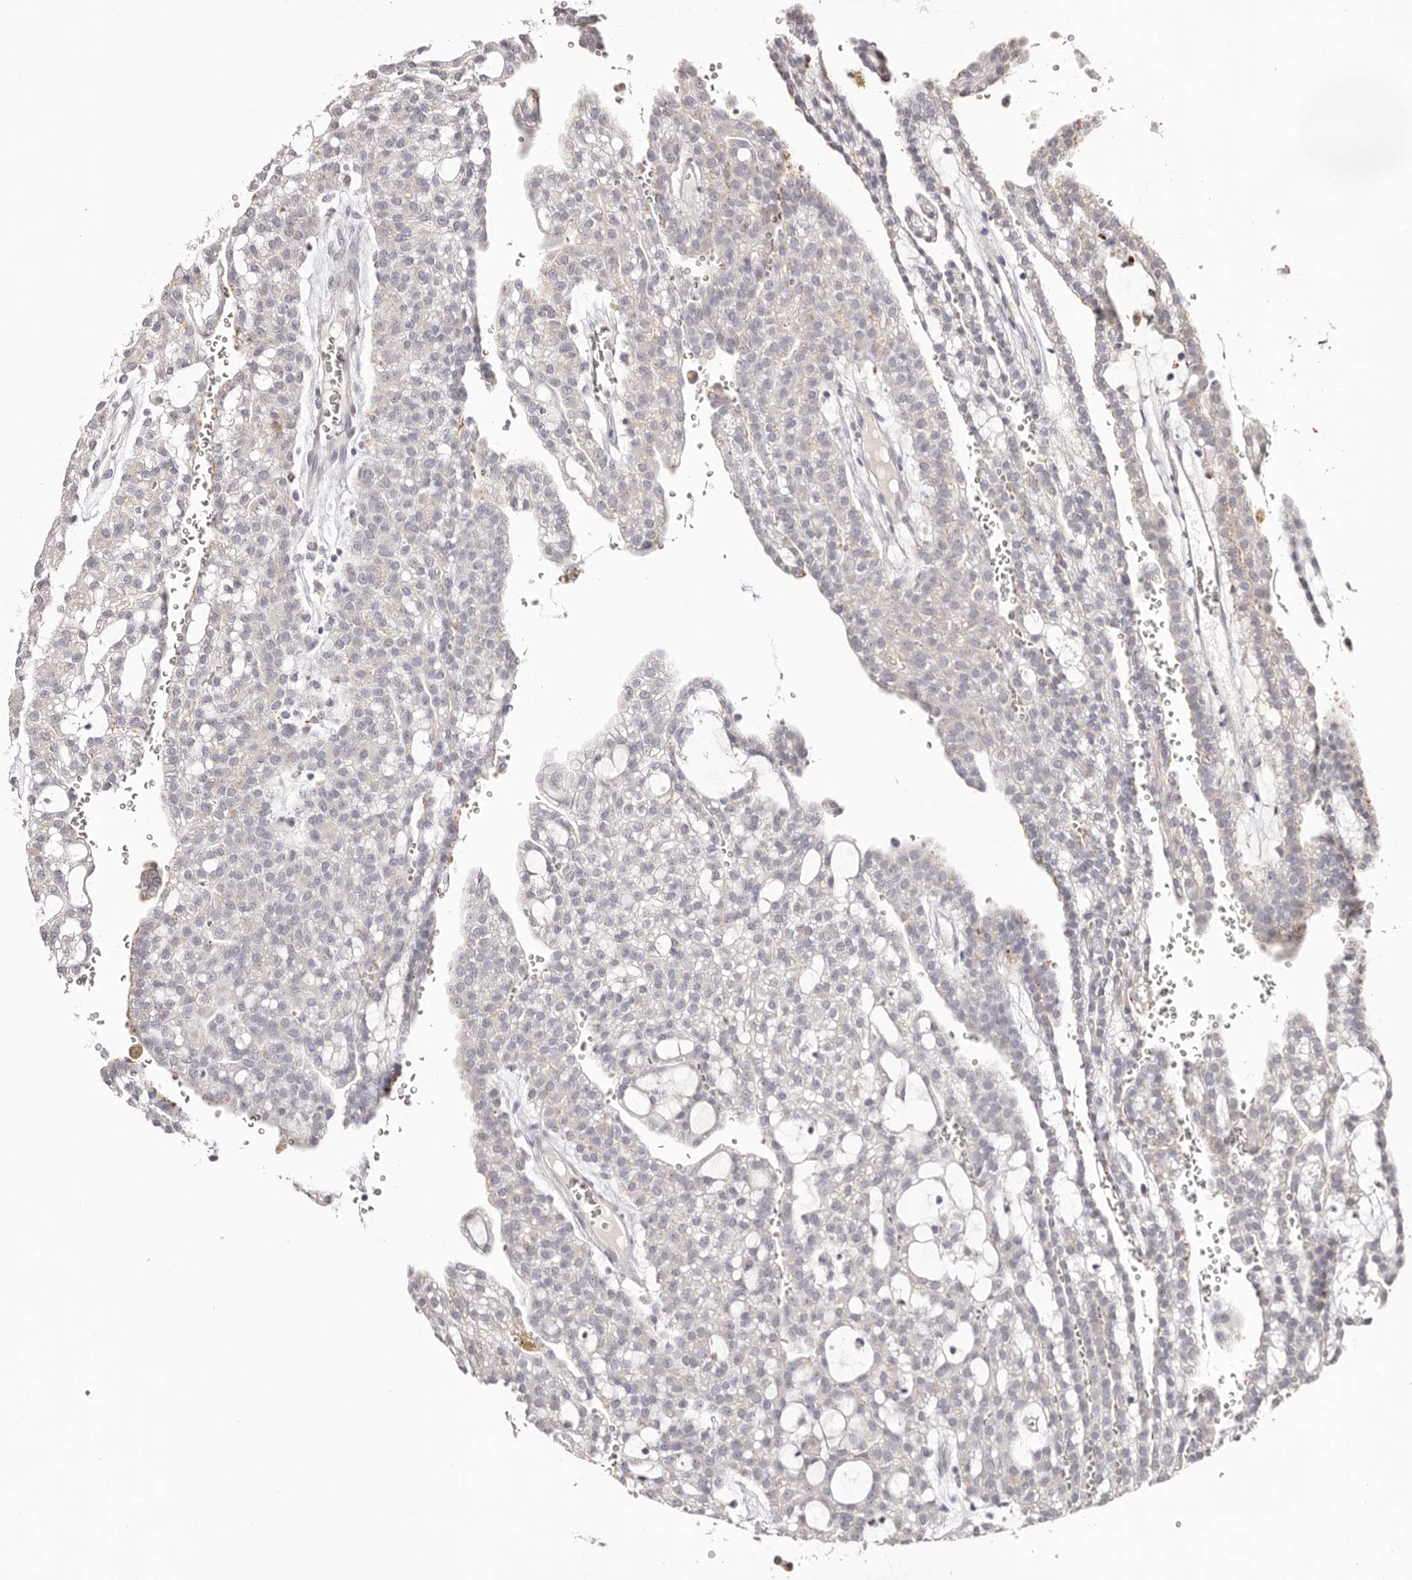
{"staining": {"intensity": "negative", "quantity": "none", "location": "none"}, "tissue": "renal cancer", "cell_type": "Tumor cells", "image_type": "cancer", "snomed": [{"axis": "morphology", "description": "Adenocarcinoma, NOS"}, {"axis": "topography", "description": "Kidney"}], "caption": "Photomicrograph shows no significant protein positivity in tumor cells of renal cancer (adenocarcinoma).", "gene": "PCDHB6", "patient": {"sex": "male", "age": 63}}